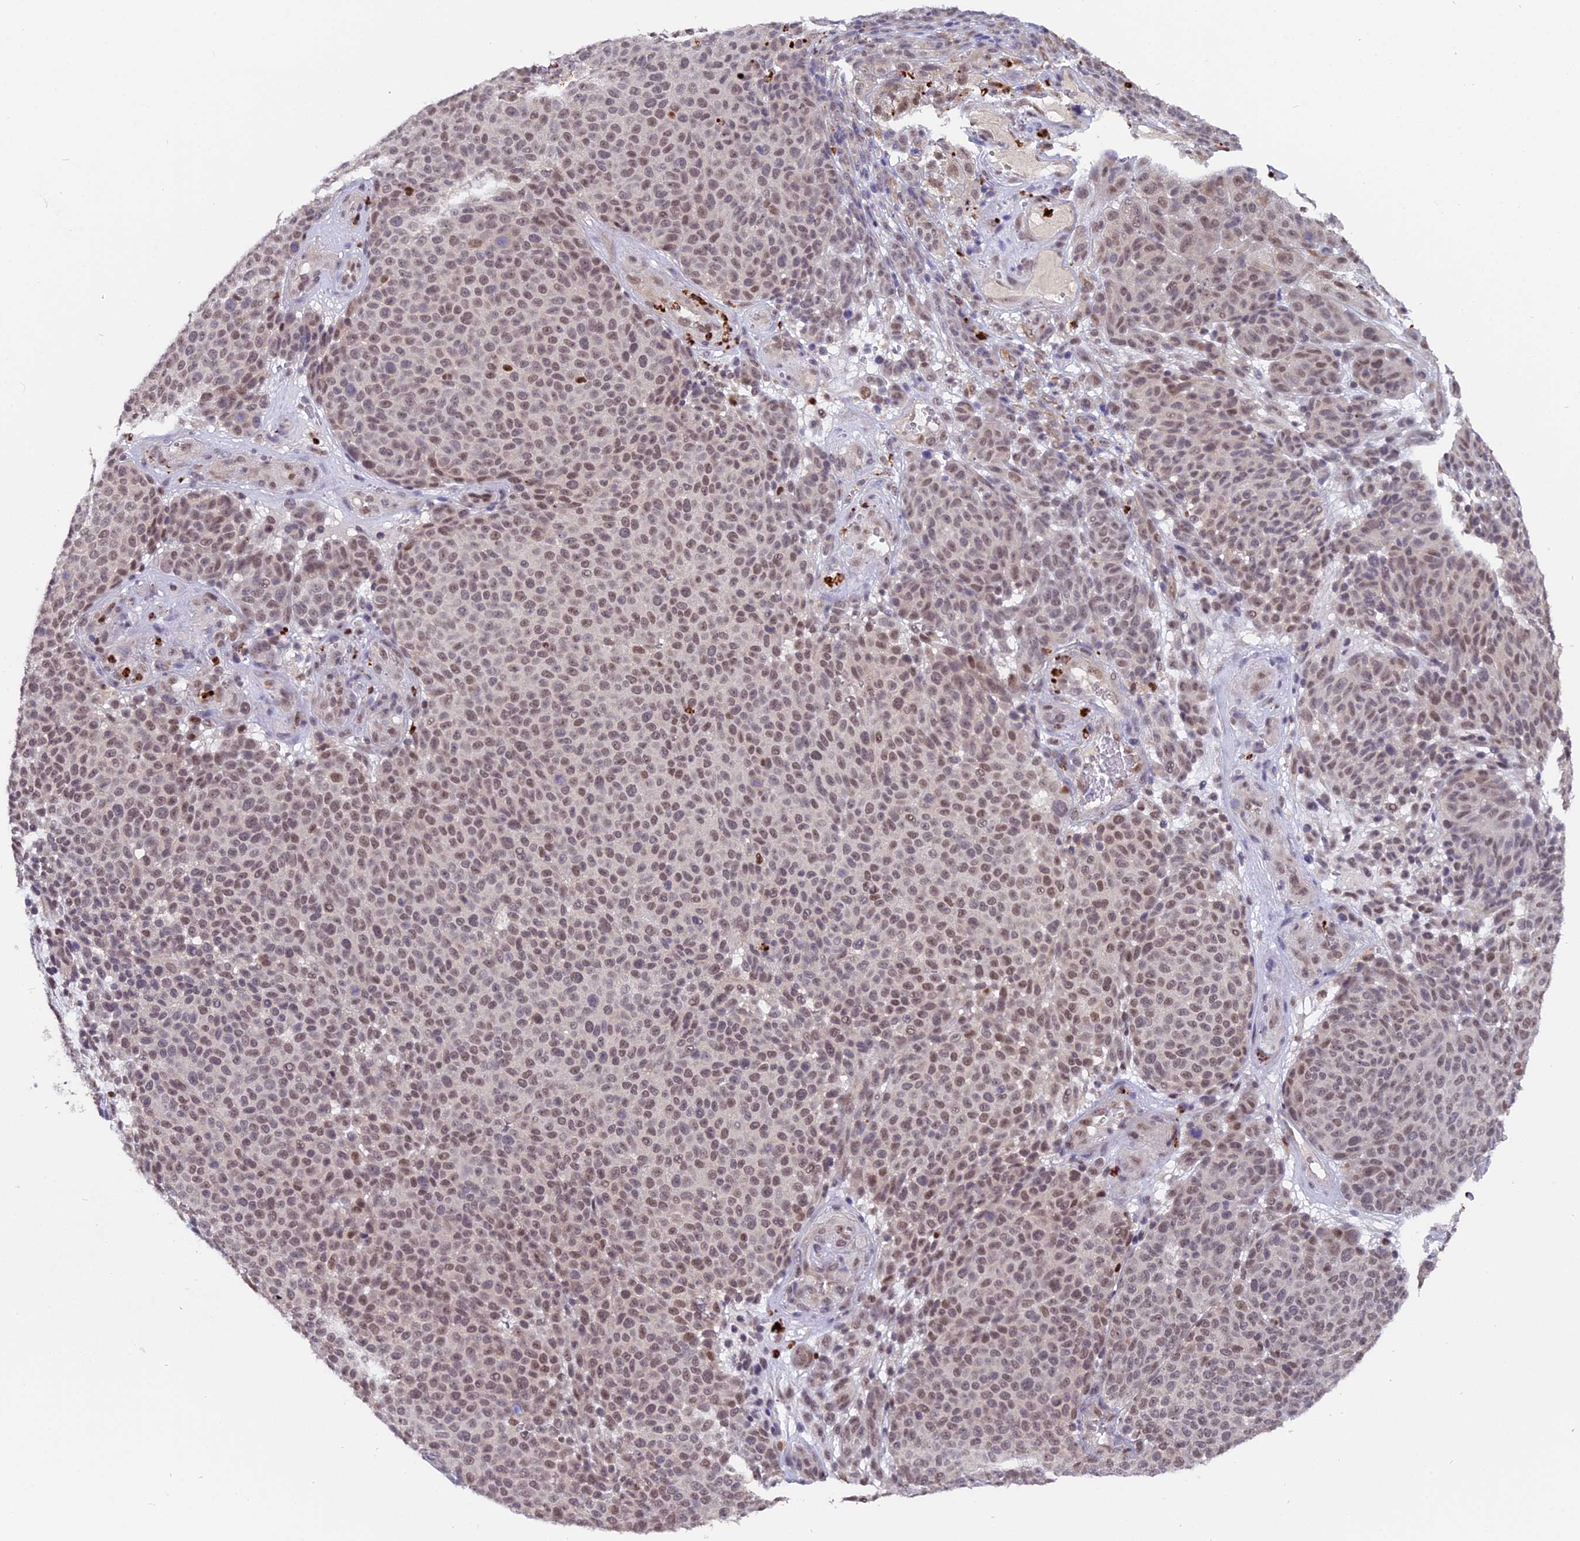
{"staining": {"intensity": "weak", "quantity": "25%-75%", "location": "nuclear"}, "tissue": "melanoma", "cell_type": "Tumor cells", "image_type": "cancer", "snomed": [{"axis": "morphology", "description": "Malignant melanoma, NOS"}, {"axis": "topography", "description": "Skin"}], "caption": "Immunohistochemical staining of malignant melanoma shows weak nuclear protein staining in about 25%-75% of tumor cells. (IHC, brightfield microscopy, high magnification).", "gene": "FAM118B", "patient": {"sex": "male", "age": 49}}